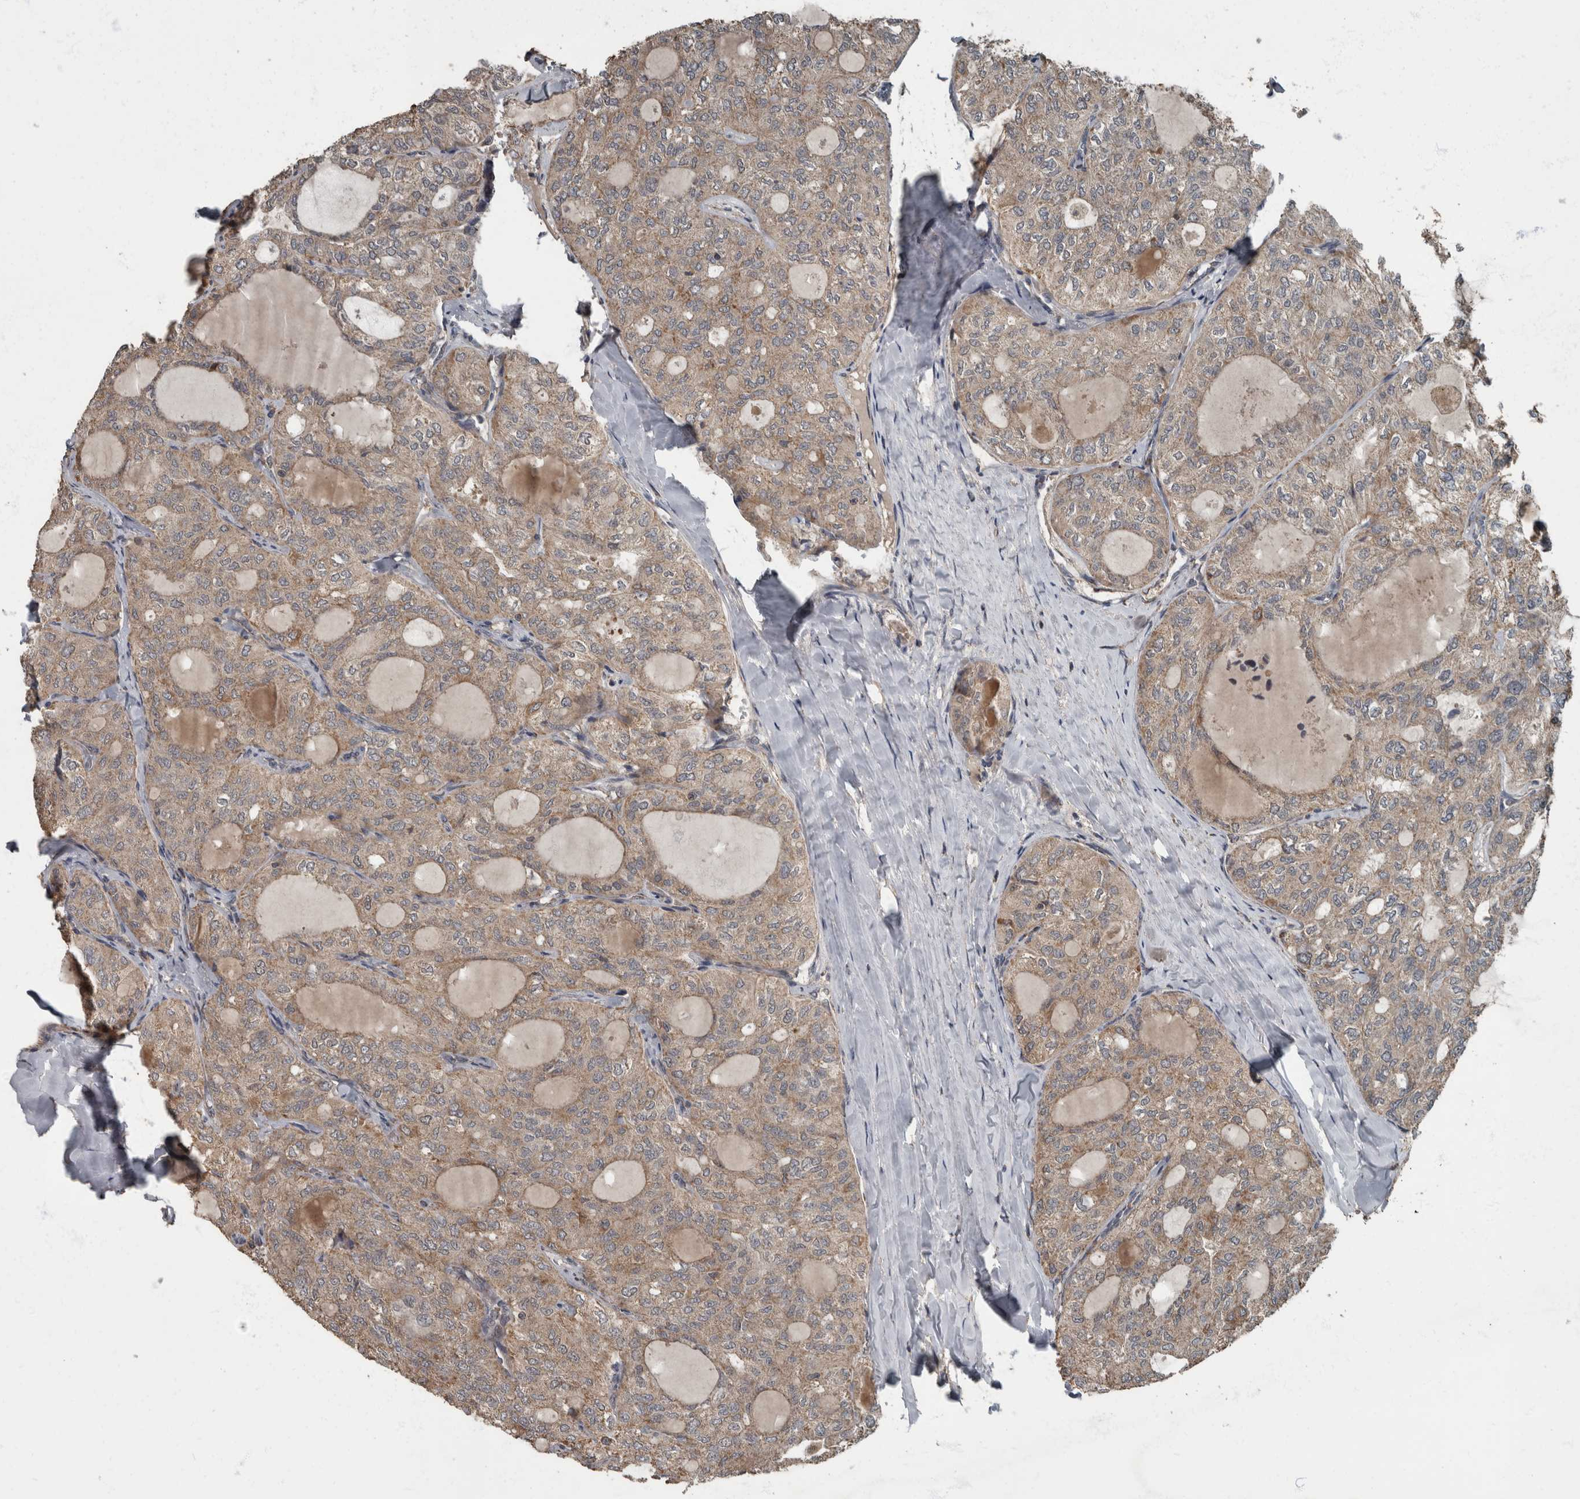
{"staining": {"intensity": "weak", "quantity": ">75%", "location": "cytoplasmic/membranous"}, "tissue": "thyroid cancer", "cell_type": "Tumor cells", "image_type": "cancer", "snomed": [{"axis": "morphology", "description": "Follicular adenoma carcinoma, NOS"}, {"axis": "topography", "description": "Thyroid gland"}], "caption": "Thyroid cancer (follicular adenoma carcinoma) was stained to show a protein in brown. There is low levels of weak cytoplasmic/membranous positivity in approximately >75% of tumor cells. The staining was performed using DAB (3,3'-diaminobenzidine) to visualize the protein expression in brown, while the nuclei were stained in blue with hematoxylin (Magnification: 20x).", "gene": "RABGGTB", "patient": {"sex": "male", "age": 75}}